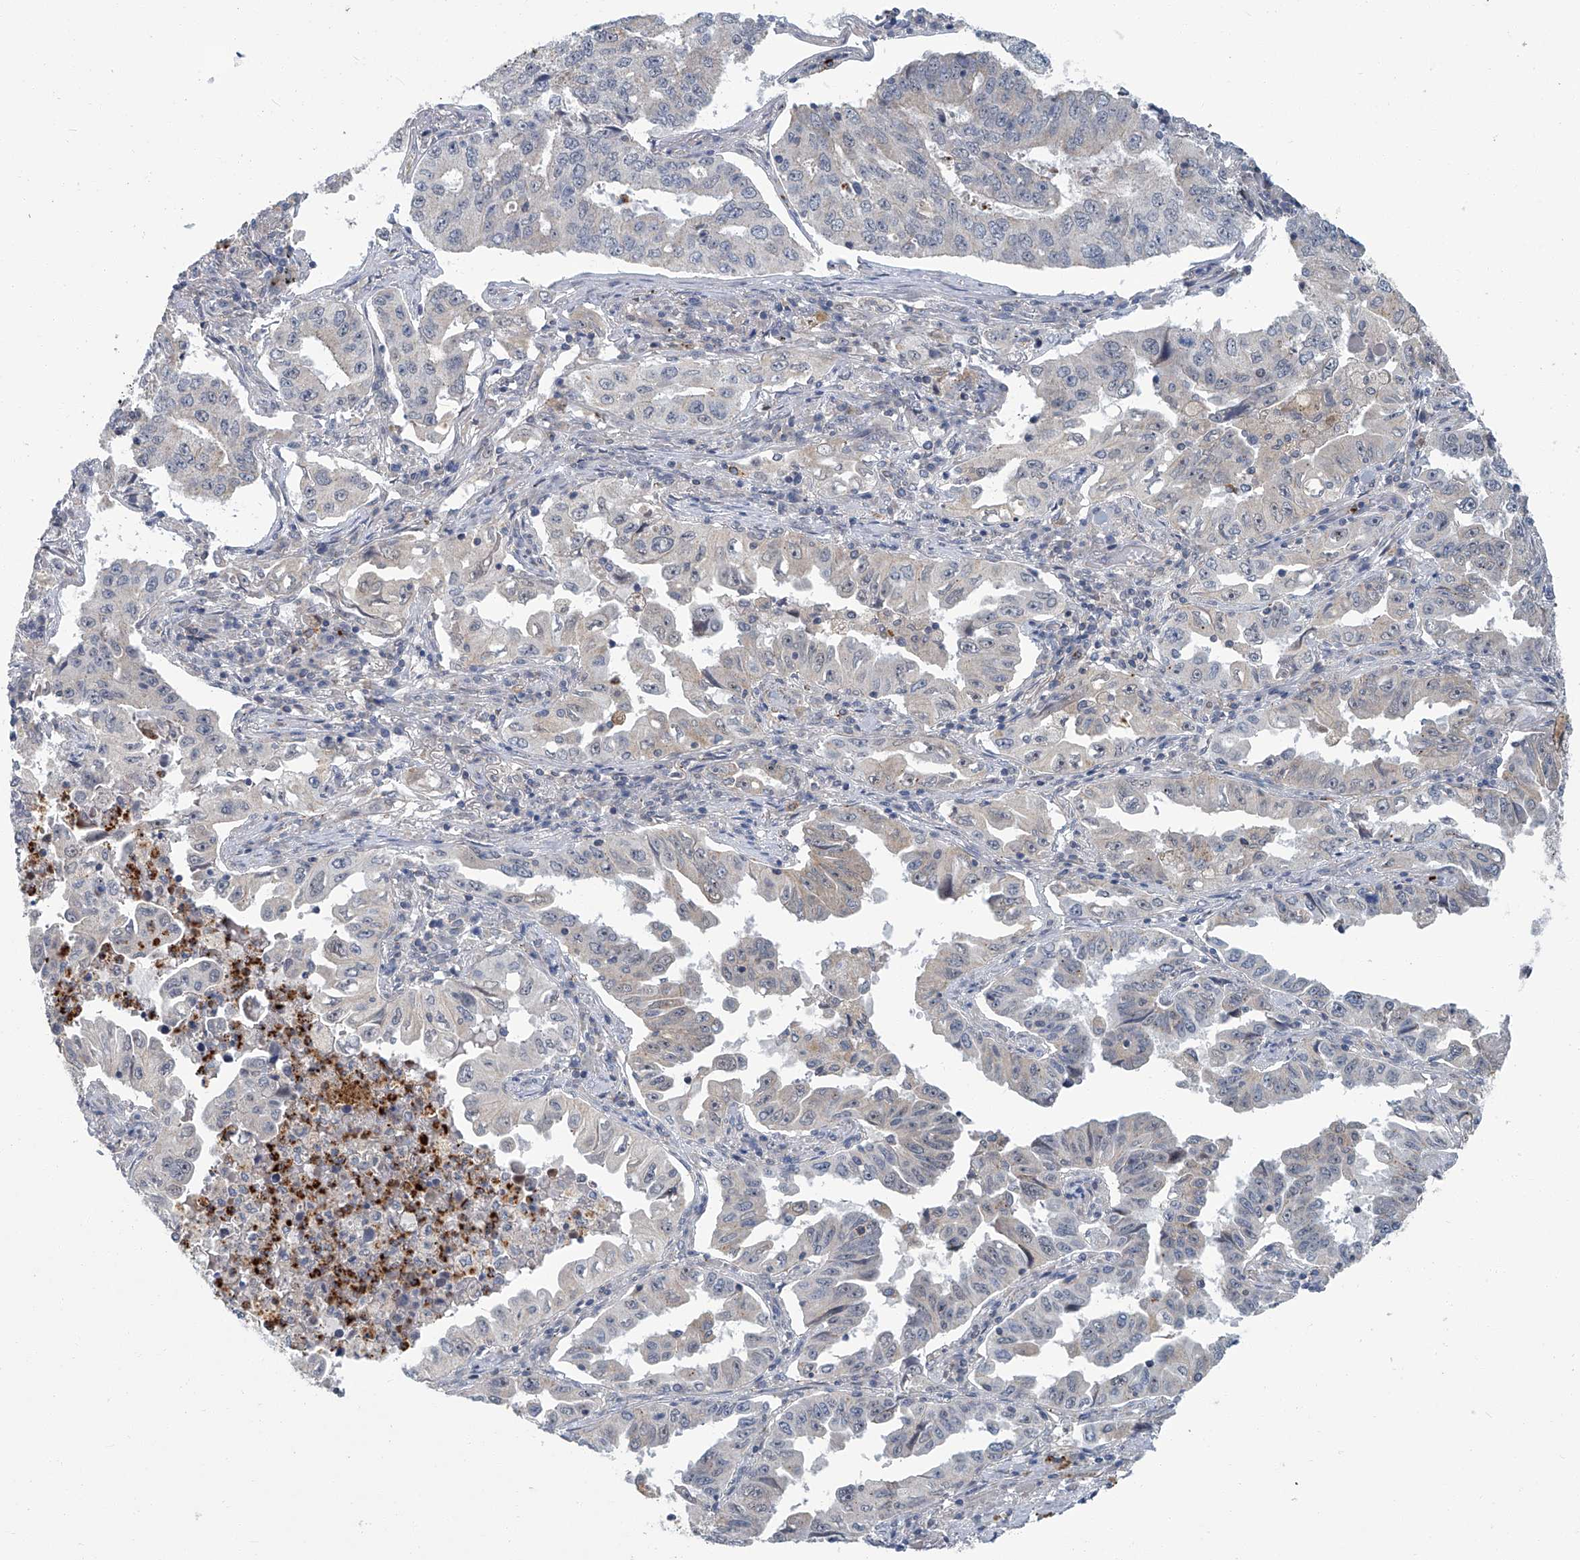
{"staining": {"intensity": "negative", "quantity": "none", "location": "none"}, "tissue": "lung cancer", "cell_type": "Tumor cells", "image_type": "cancer", "snomed": [{"axis": "morphology", "description": "Adenocarcinoma, NOS"}, {"axis": "topography", "description": "Lung"}], "caption": "Lung adenocarcinoma was stained to show a protein in brown. There is no significant positivity in tumor cells.", "gene": "AKNAD1", "patient": {"sex": "female", "age": 51}}